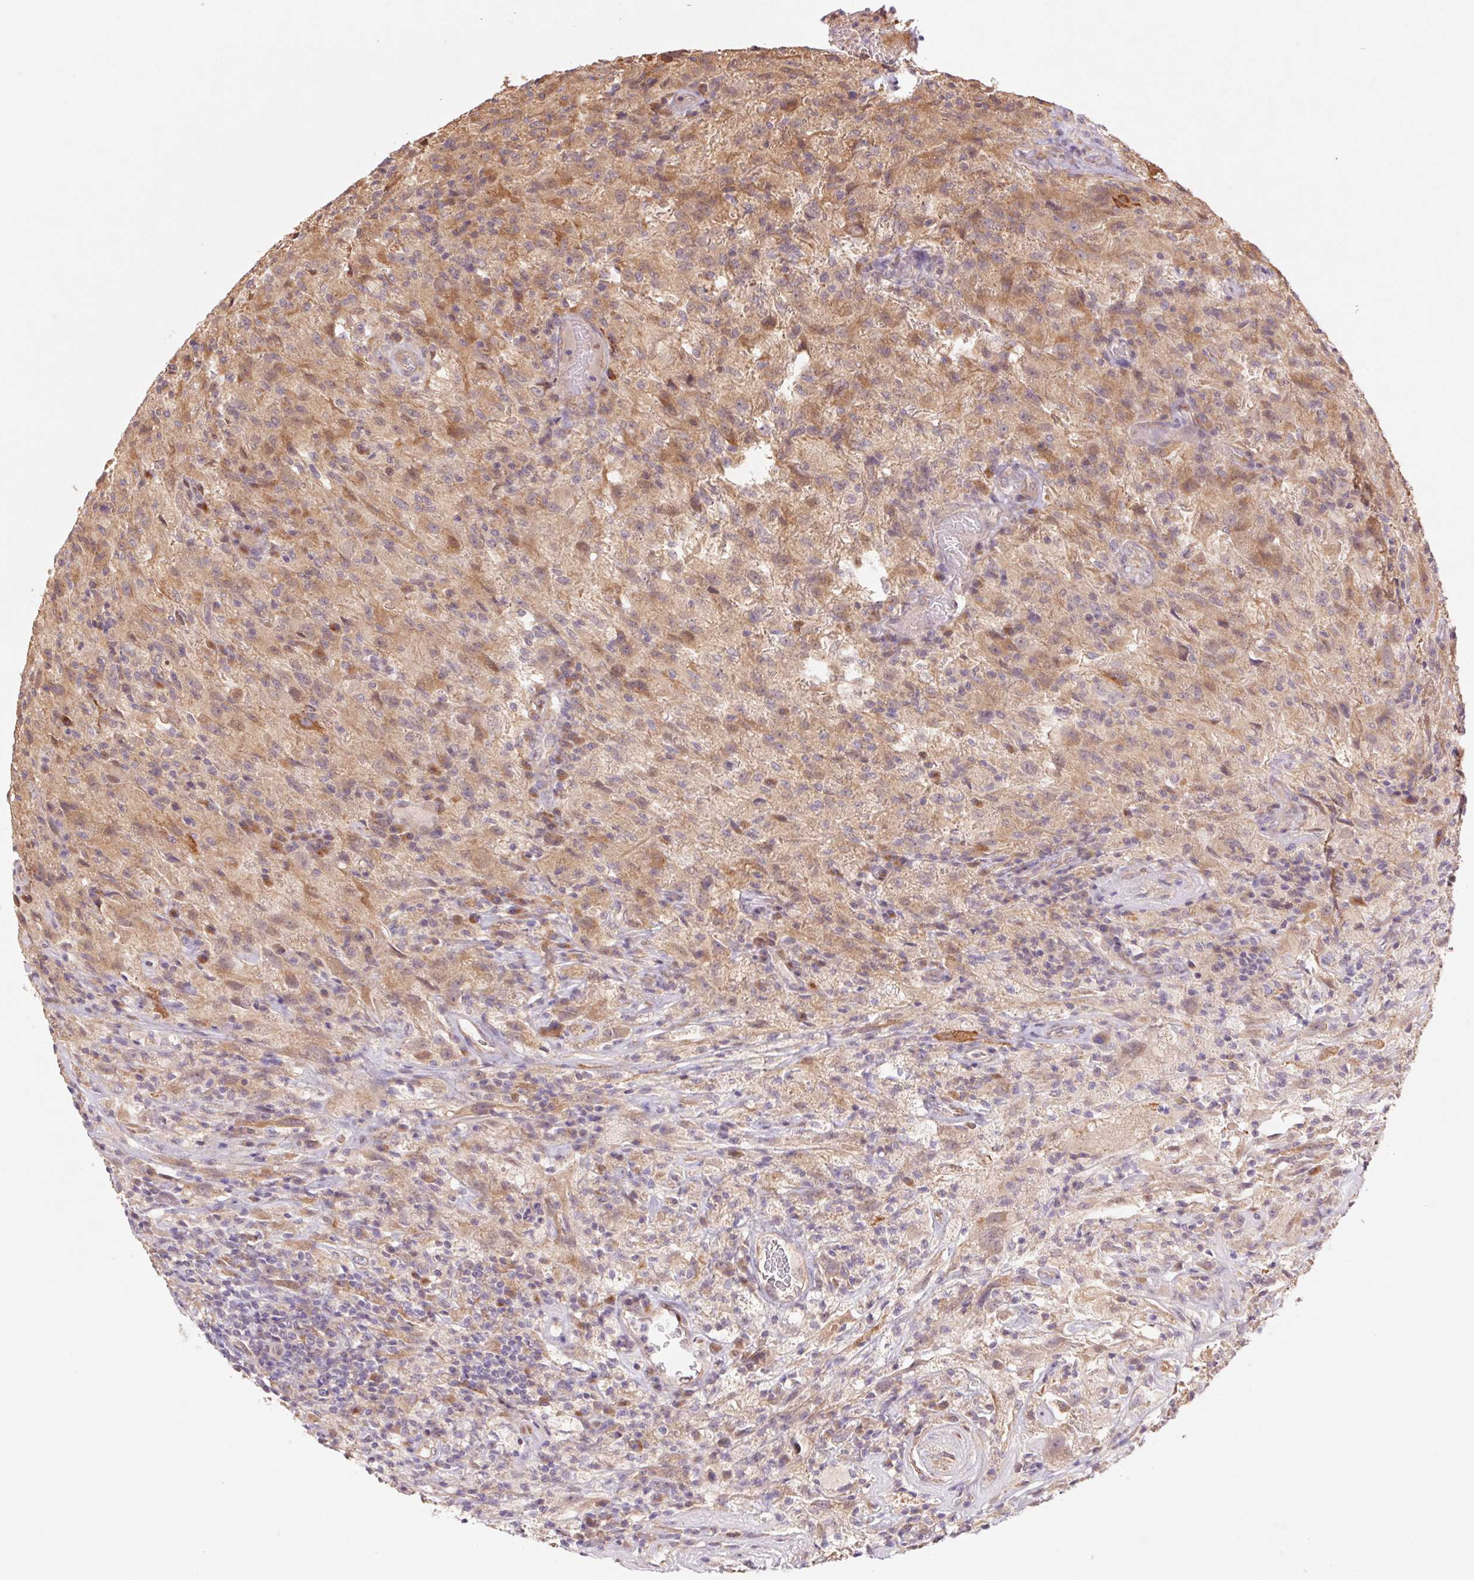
{"staining": {"intensity": "weak", "quantity": "25%-75%", "location": "cytoplasmic/membranous"}, "tissue": "glioma", "cell_type": "Tumor cells", "image_type": "cancer", "snomed": [{"axis": "morphology", "description": "Glioma, malignant, High grade"}, {"axis": "topography", "description": "Brain"}], "caption": "High-magnification brightfield microscopy of high-grade glioma (malignant) stained with DAB (brown) and counterstained with hematoxylin (blue). tumor cells exhibit weak cytoplasmic/membranous expression is present in approximately25%-75% of cells. The staining is performed using DAB brown chromogen to label protein expression. The nuclei are counter-stained blue using hematoxylin.", "gene": "RRM1", "patient": {"sex": "male", "age": 68}}